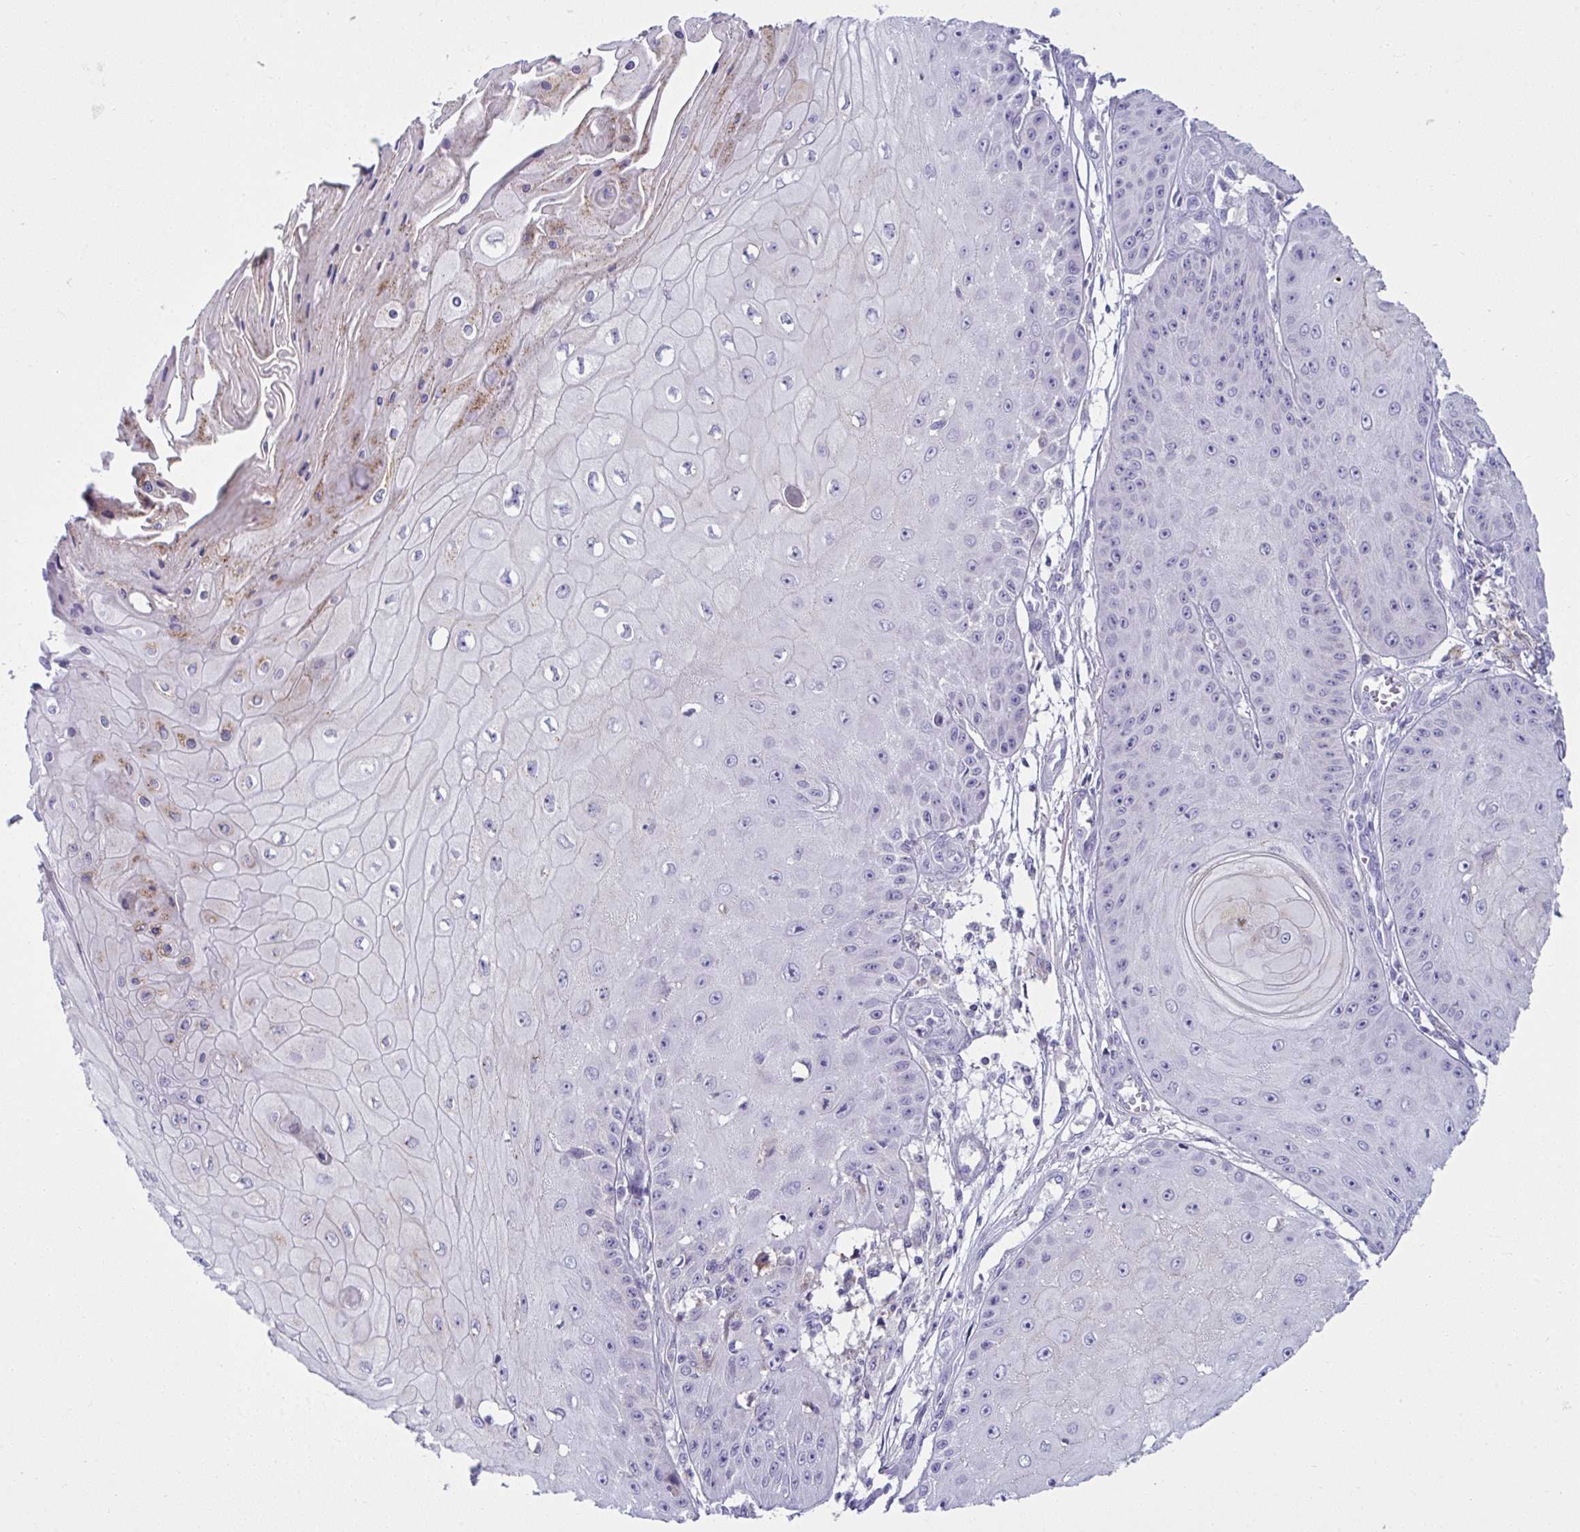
{"staining": {"intensity": "negative", "quantity": "none", "location": "none"}, "tissue": "skin cancer", "cell_type": "Tumor cells", "image_type": "cancer", "snomed": [{"axis": "morphology", "description": "Squamous cell carcinoma, NOS"}, {"axis": "topography", "description": "Skin"}], "caption": "Tumor cells are negative for brown protein staining in skin cancer. The staining was performed using DAB to visualize the protein expression in brown, while the nuclei were stained in blue with hematoxylin (Magnification: 20x).", "gene": "RGPD5", "patient": {"sex": "male", "age": 70}}